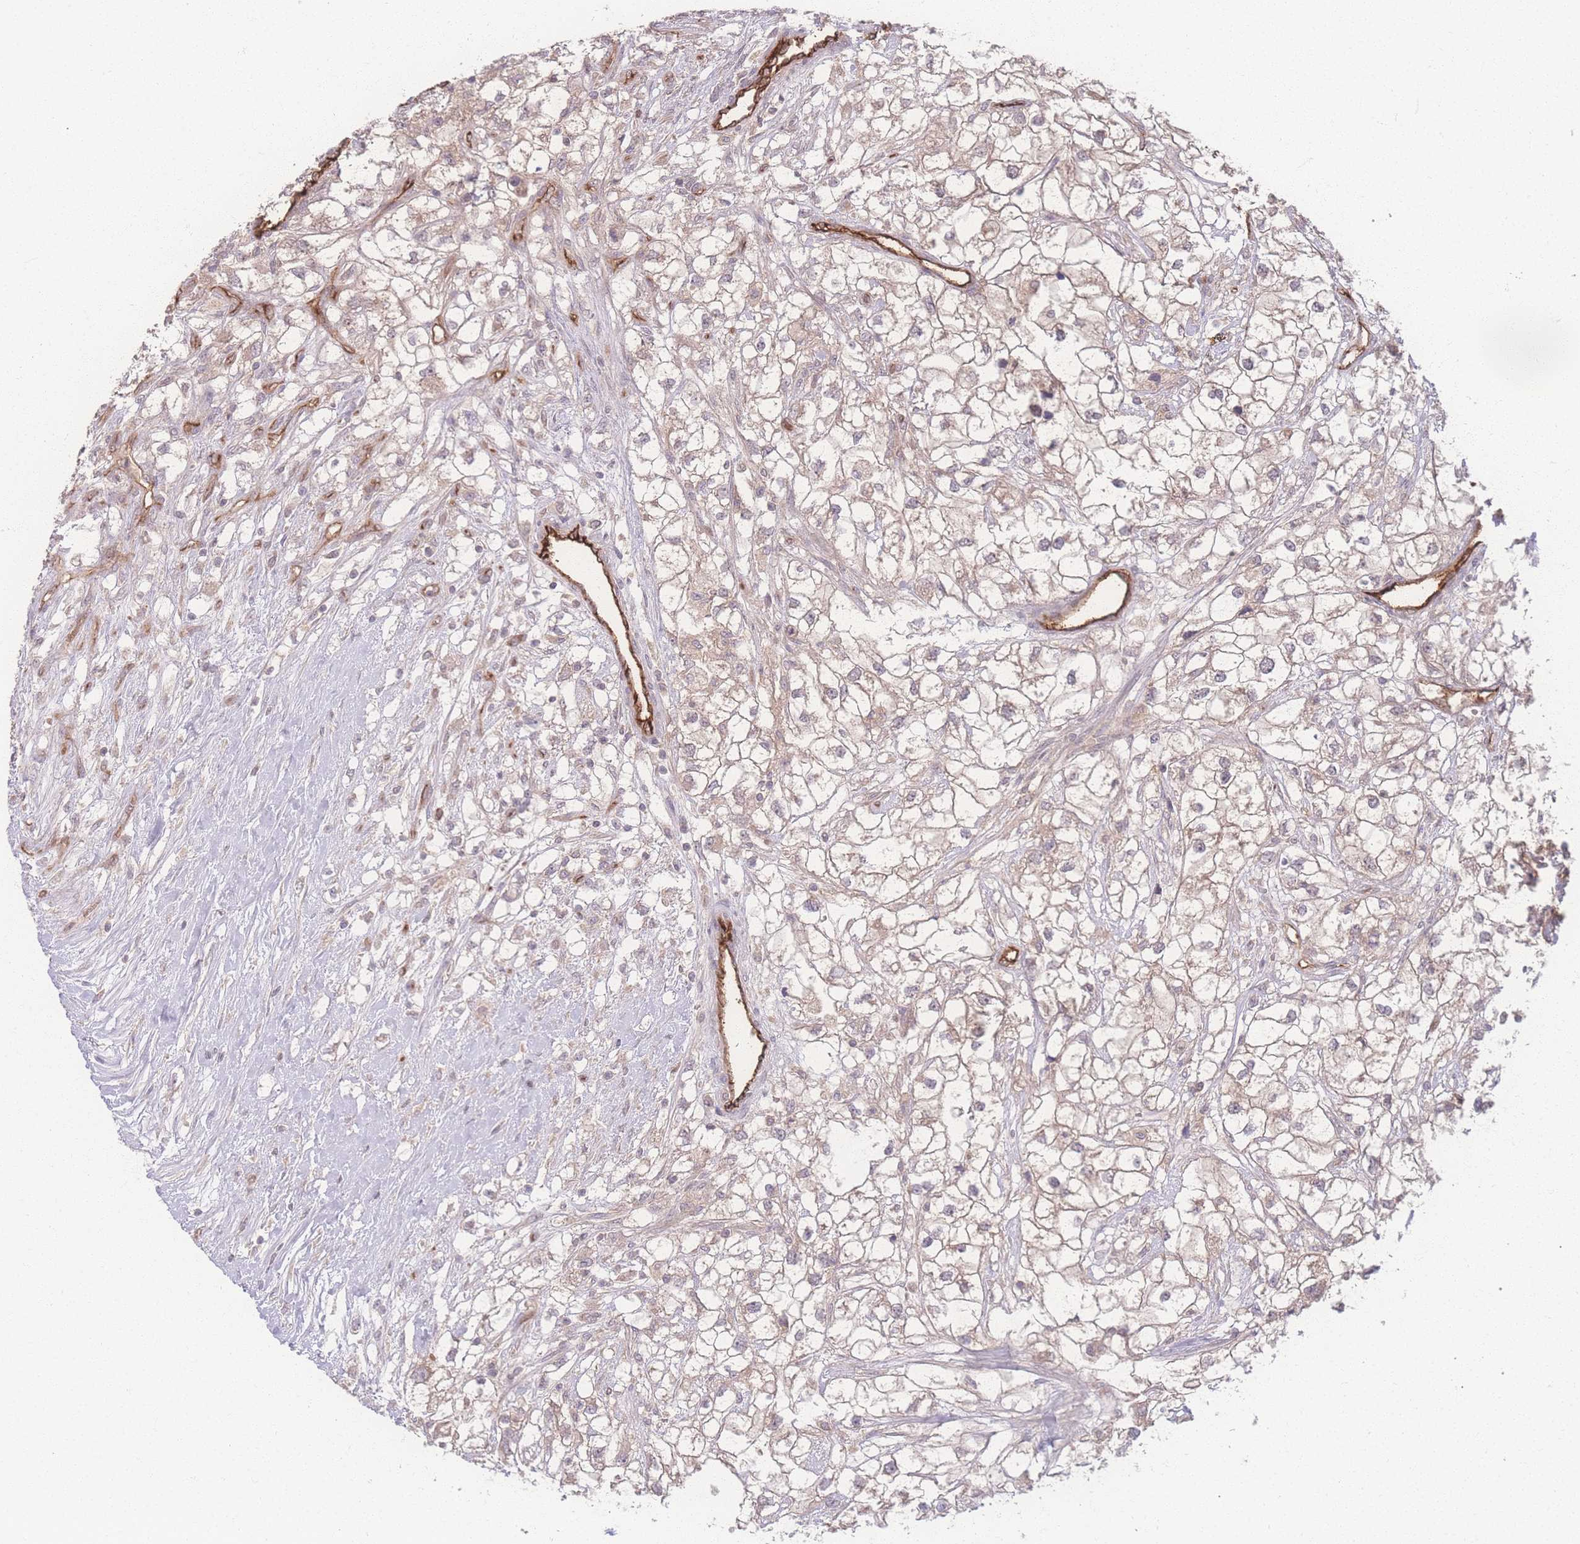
{"staining": {"intensity": "weak", "quantity": ">75%", "location": "cytoplasmic/membranous"}, "tissue": "renal cancer", "cell_type": "Tumor cells", "image_type": "cancer", "snomed": [{"axis": "morphology", "description": "Adenocarcinoma, NOS"}, {"axis": "topography", "description": "Kidney"}], "caption": "Human adenocarcinoma (renal) stained with a brown dye shows weak cytoplasmic/membranous positive expression in about >75% of tumor cells.", "gene": "INSR", "patient": {"sex": "male", "age": 59}}